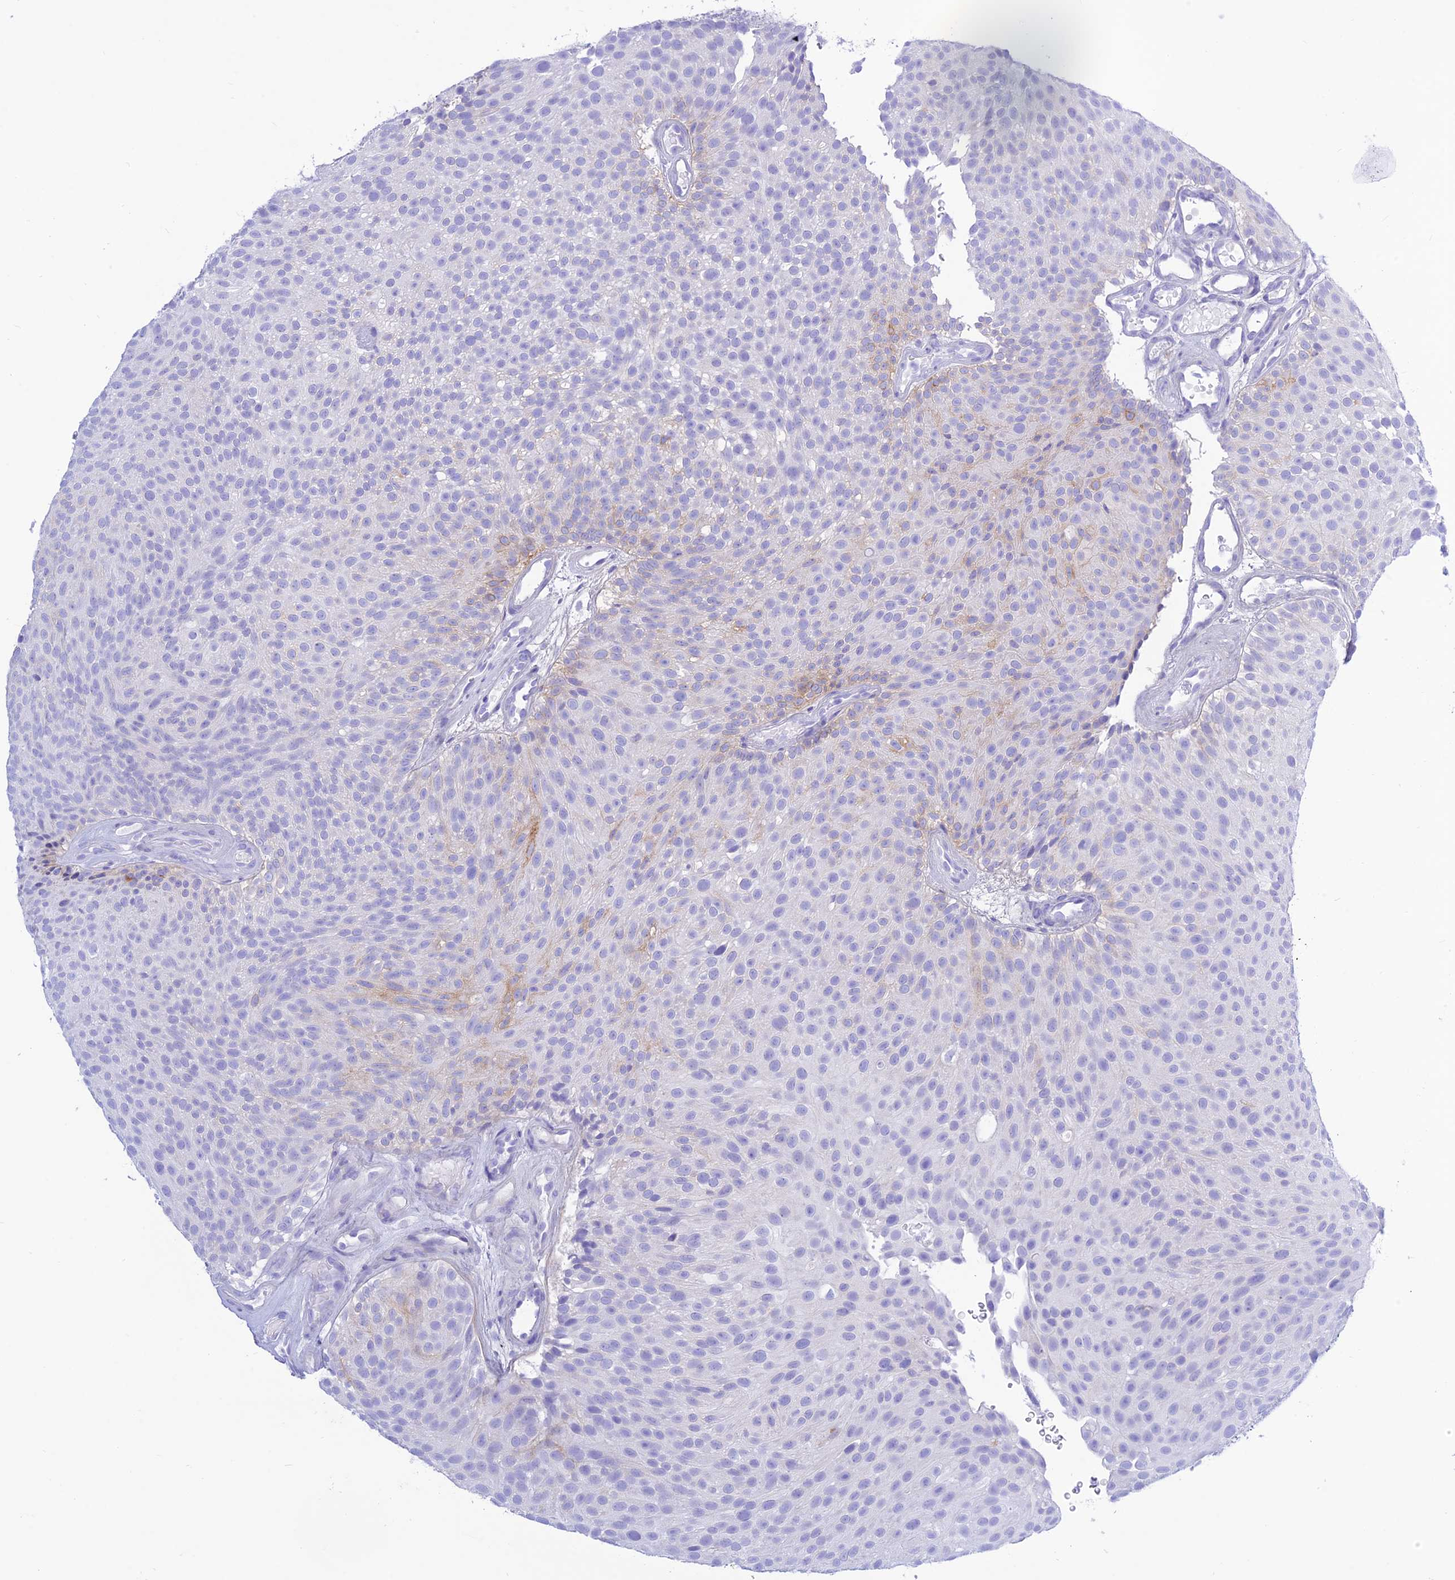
{"staining": {"intensity": "weak", "quantity": "<25%", "location": "cytoplasmic/membranous"}, "tissue": "urothelial cancer", "cell_type": "Tumor cells", "image_type": "cancer", "snomed": [{"axis": "morphology", "description": "Urothelial carcinoma, Low grade"}, {"axis": "topography", "description": "Urinary bladder"}], "caption": "The immunohistochemistry (IHC) image has no significant staining in tumor cells of urothelial carcinoma (low-grade) tissue.", "gene": "PRNP", "patient": {"sex": "male", "age": 78}}